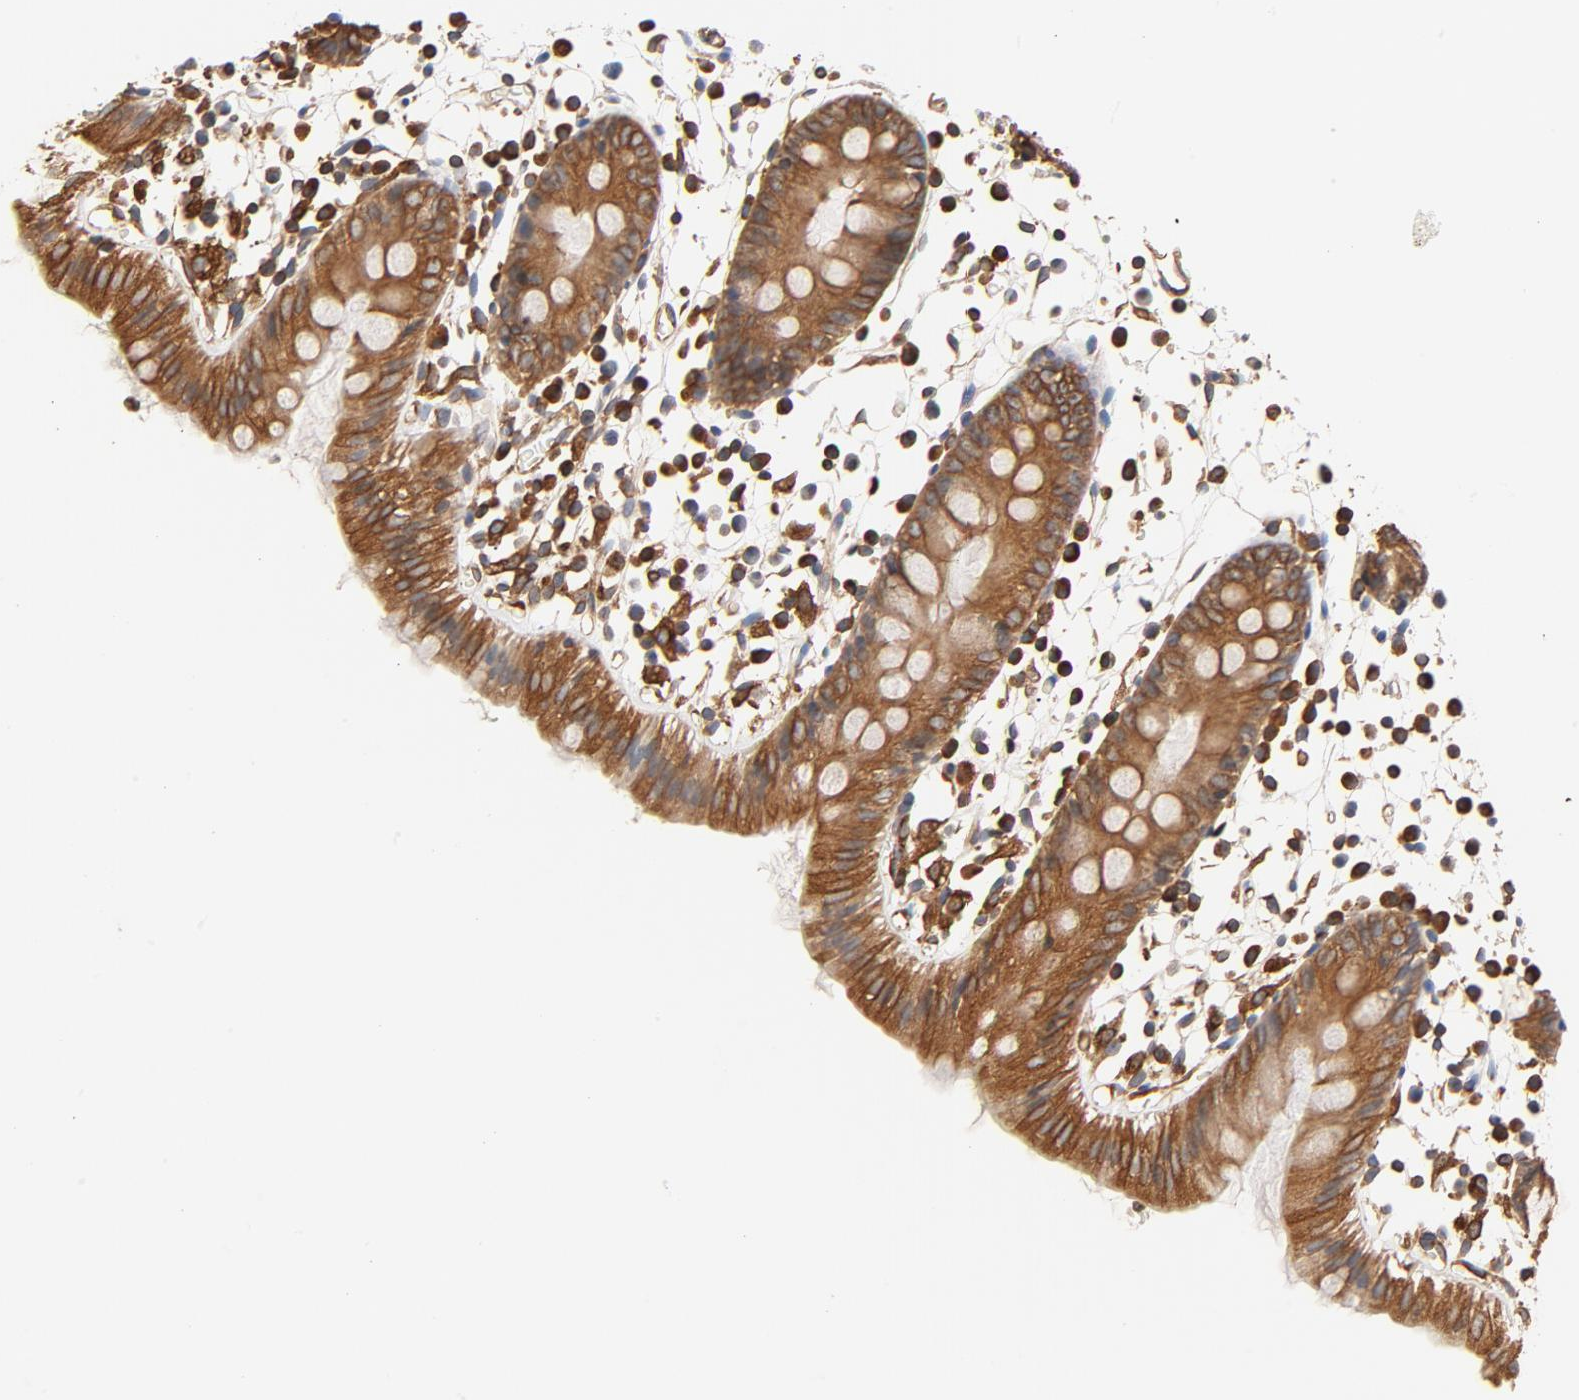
{"staining": {"intensity": "moderate", "quantity": ">75%", "location": "cytoplasmic/membranous"}, "tissue": "colon", "cell_type": "Endothelial cells", "image_type": "normal", "snomed": [{"axis": "morphology", "description": "Normal tissue, NOS"}, {"axis": "topography", "description": "Colon"}], "caption": "Endothelial cells display medium levels of moderate cytoplasmic/membranous expression in approximately >75% of cells in normal colon. (Brightfield microscopy of DAB IHC at high magnification).", "gene": "BCAP31", "patient": {"sex": "male", "age": 14}}